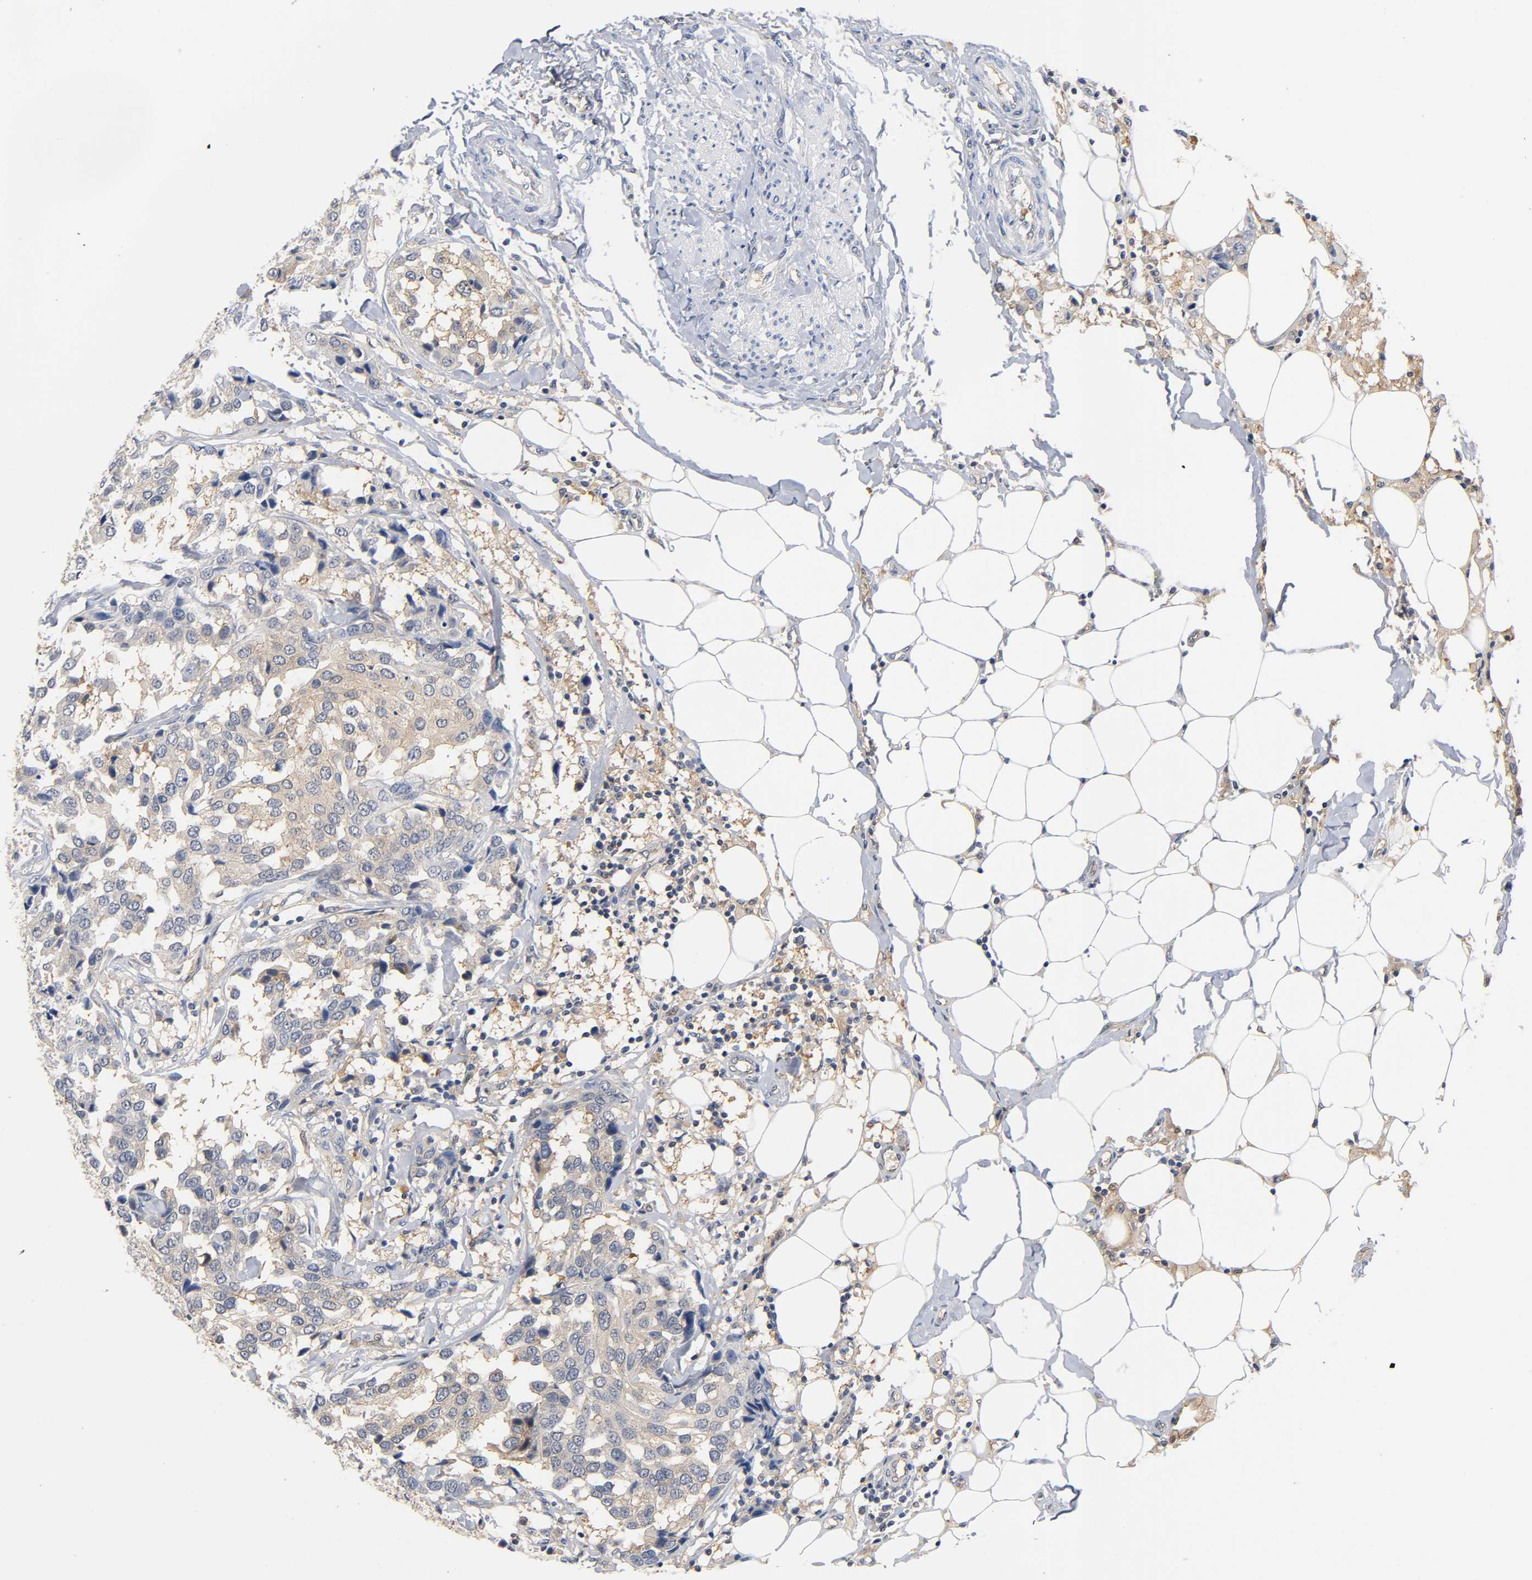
{"staining": {"intensity": "weak", "quantity": ">75%", "location": "cytoplasmic/membranous"}, "tissue": "breast cancer", "cell_type": "Tumor cells", "image_type": "cancer", "snomed": [{"axis": "morphology", "description": "Duct carcinoma"}, {"axis": "topography", "description": "Breast"}], "caption": "Breast cancer (intraductal carcinoma) stained with a brown dye reveals weak cytoplasmic/membranous positive expression in approximately >75% of tumor cells.", "gene": "FYN", "patient": {"sex": "female", "age": 80}}